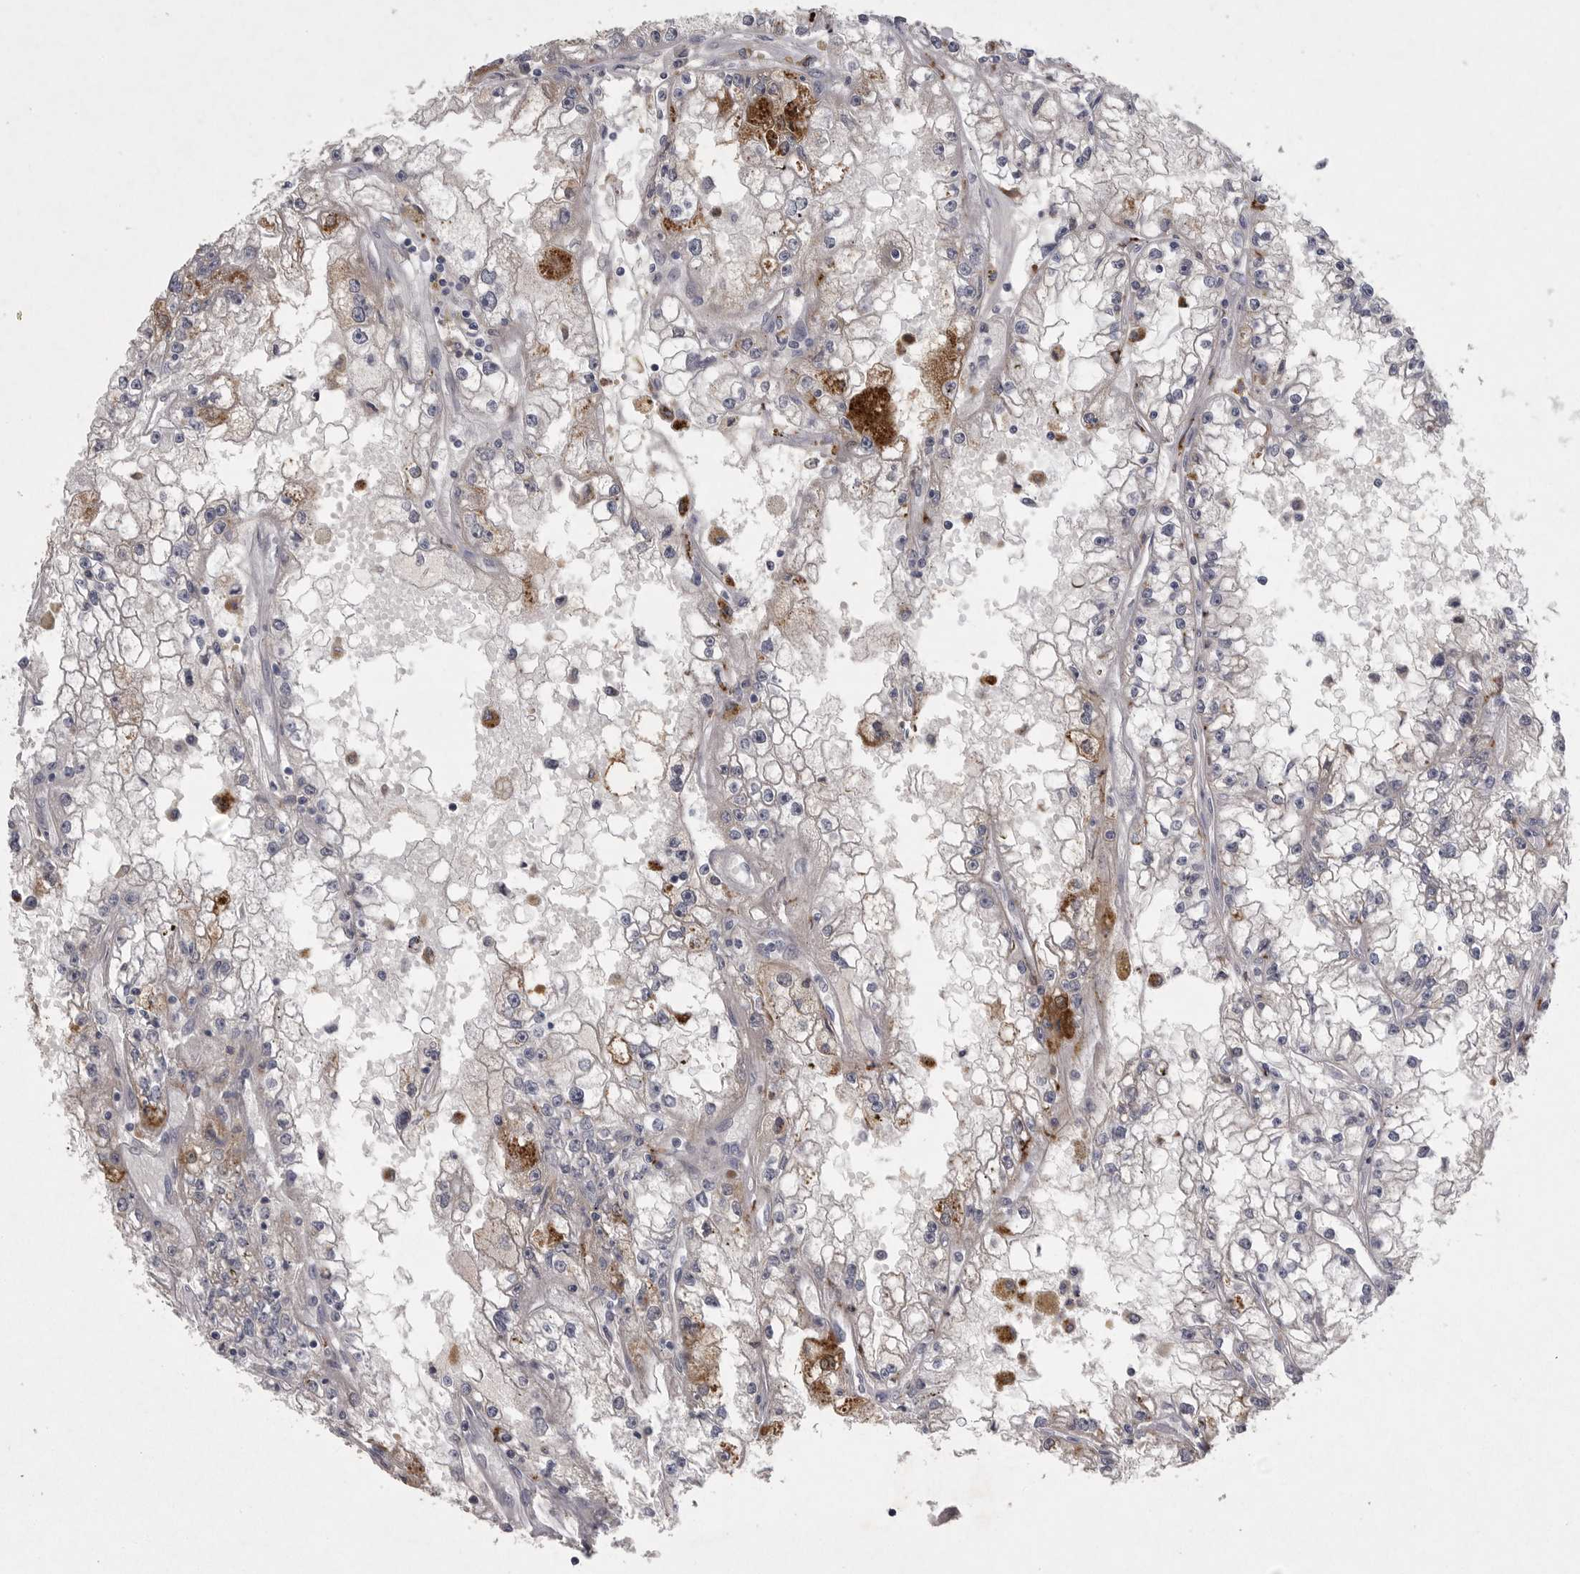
{"staining": {"intensity": "negative", "quantity": "none", "location": "none"}, "tissue": "renal cancer", "cell_type": "Tumor cells", "image_type": "cancer", "snomed": [{"axis": "morphology", "description": "Adenocarcinoma, NOS"}, {"axis": "topography", "description": "Kidney"}], "caption": "This is an immunohistochemistry photomicrograph of human renal adenocarcinoma. There is no positivity in tumor cells.", "gene": "CRP", "patient": {"sex": "male", "age": 56}}